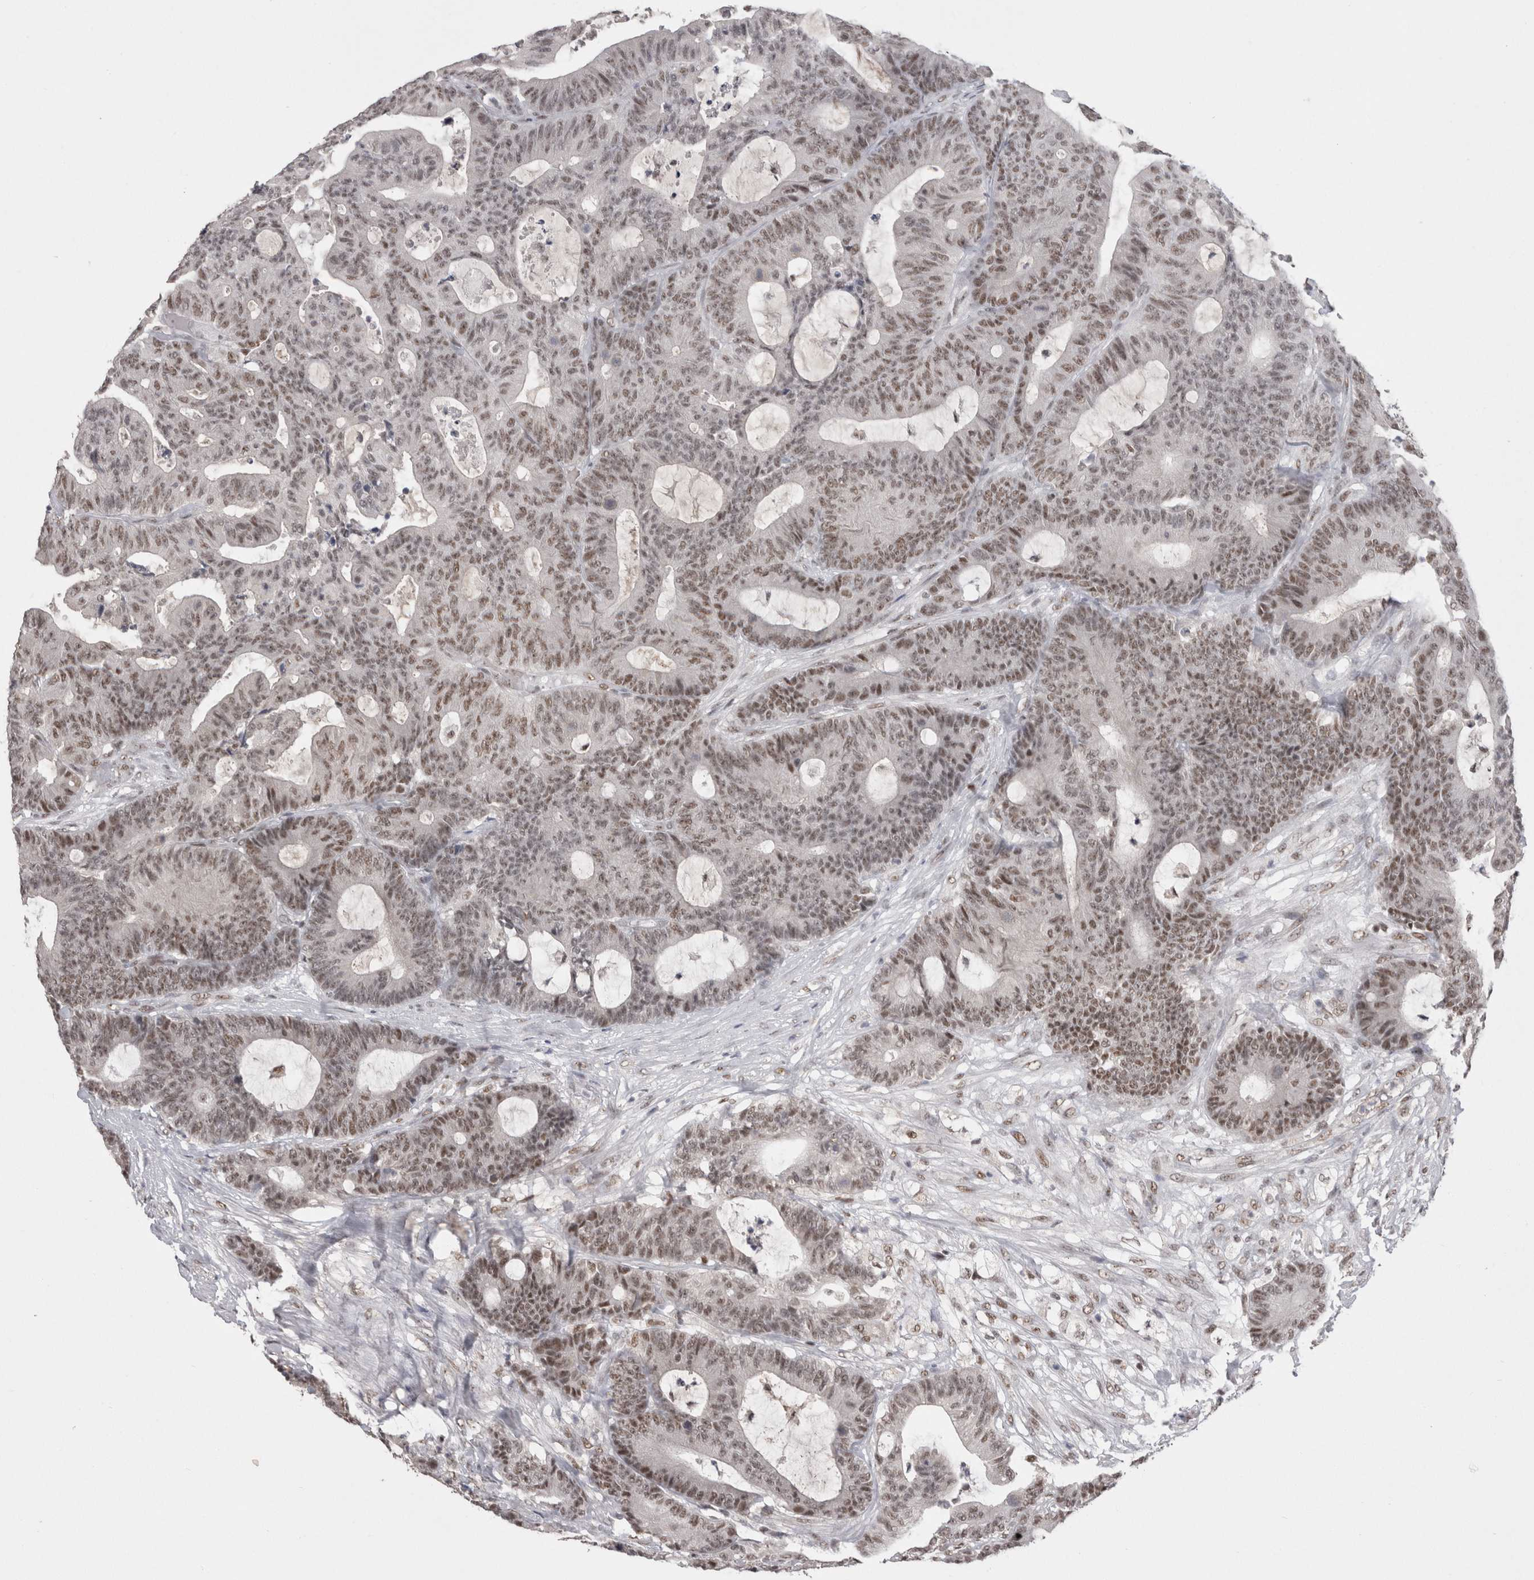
{"staining": {"intensity": "moderate", "quantity": "25%-75%", "location": "nuclear"}, "tissue": "colorectal cancer", "cell_type": "Tumor cells", "image_type": "cancer", "snomed": [{"axis": "morphology", "description": "Adenocarcinoma, NOS"}, {"axis": "topography", "description": "Colon"}], "caption": "Protein positivity by immunohistochemistry displays moderate nuclear positivity in about 25%-75% of tumor cells in adenocarcinoma (colorectal). (DAB IHC, brown staining for protein, blue staining for nuclei).", "gene": "DAXX", "patient": {"sex": "female", "age": 84}}